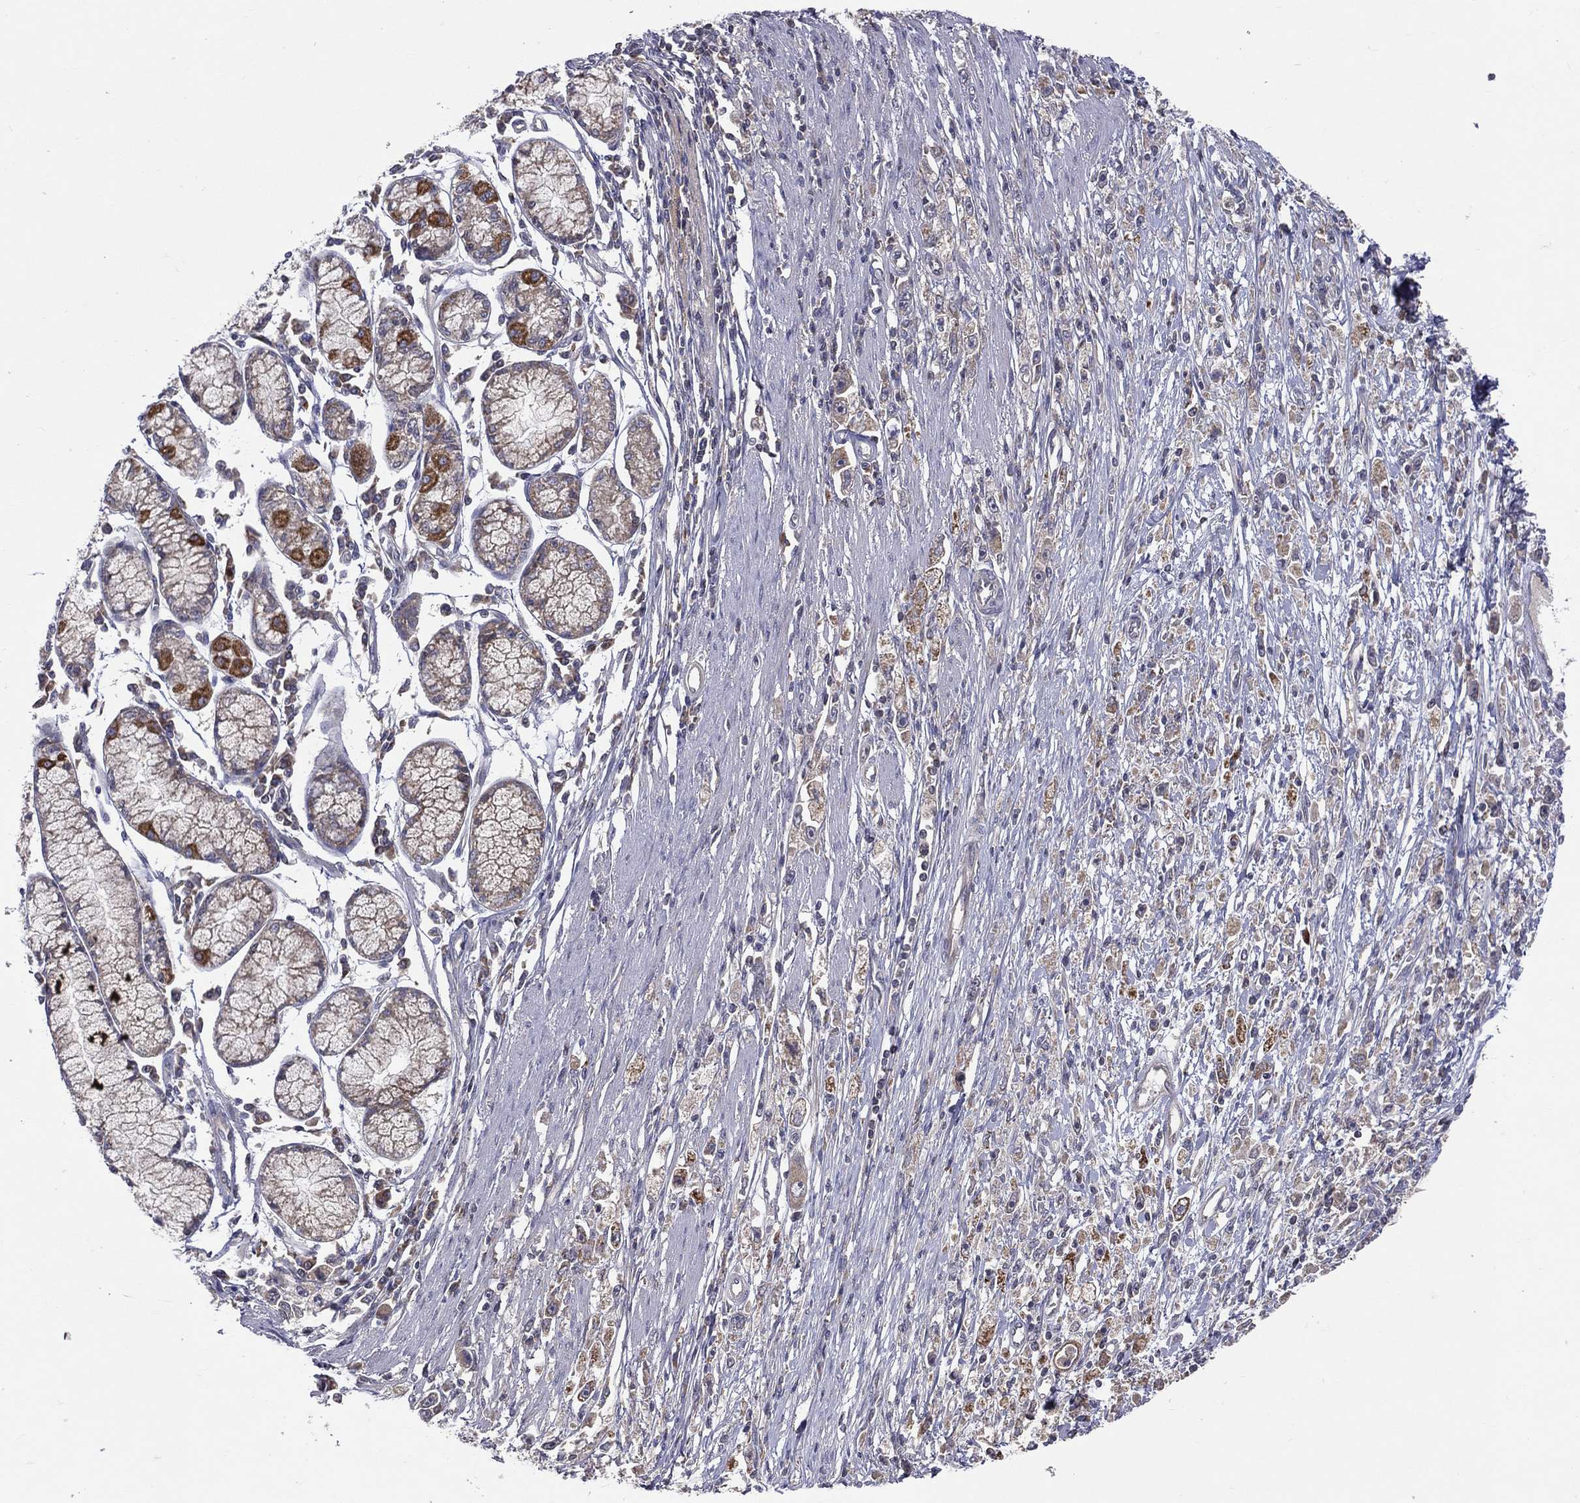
{"staining": {"intensity": "weak", "quantity": "25%-75%", "location": "cytoplasmic/membranous"}, "tissue": "stomach cancer", "cell_type": "Tumor cells", "image_type": "cancer", "snomed": [{"axis": "morphology", "description": "Adenocarcinoma, NOS"}, {"axis": "topography", "description": "Stomach"}], "caption": "High-power microscopy captured an immunohistochemistry photomicrograph of adenocarcinoma (stomach), revealing weak cytoplasmic/membranous expression in about 25%-75% of tumor cells.", "gene": "STARD3", "patient": {"sex": "female", "age": 59}}